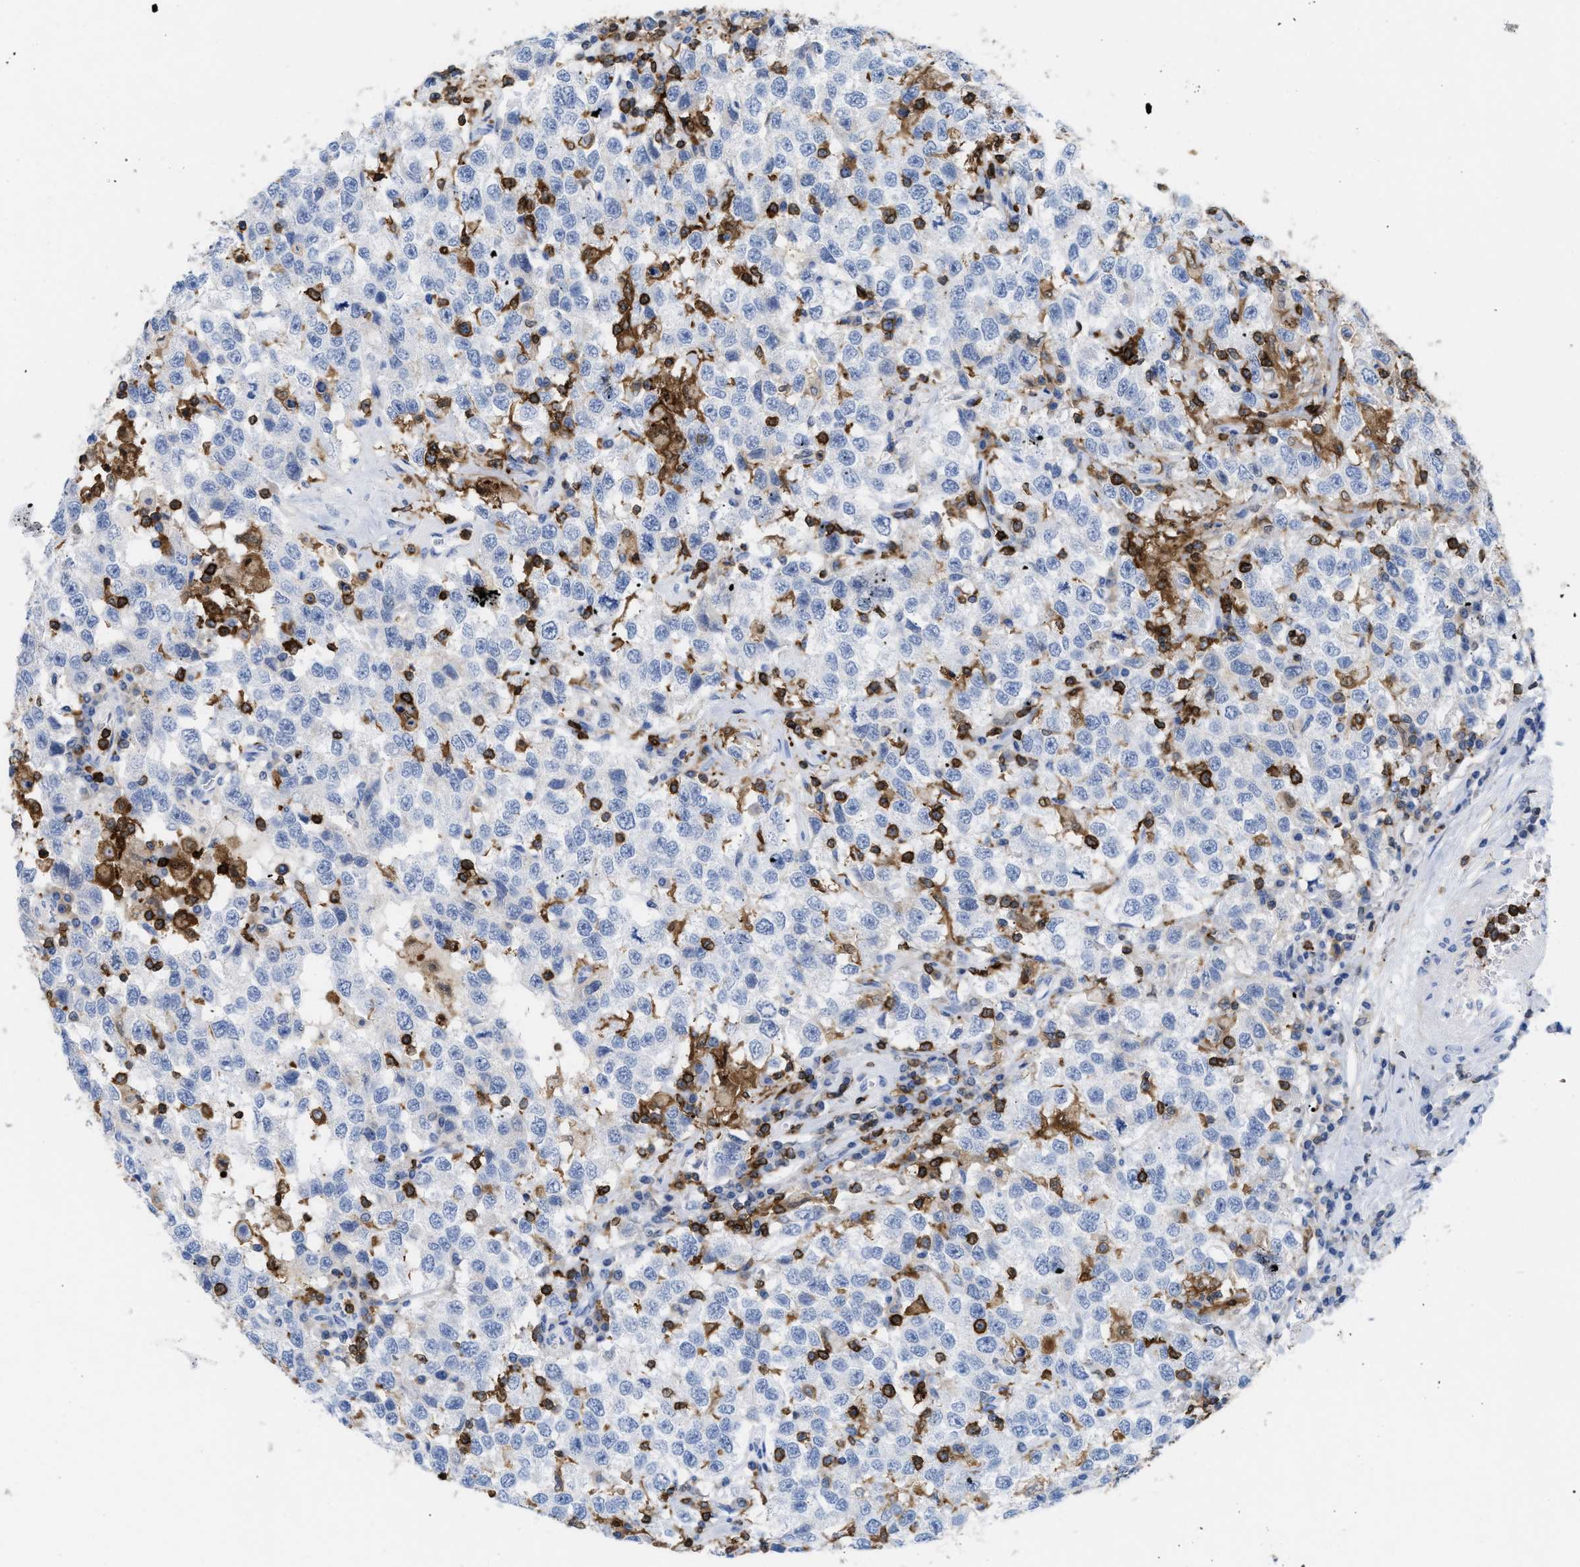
{"staining": {"intensity": "negative", "quantity": "none", "location": "none"}, "tissue": "testis cancer", "cell_type": "Tumor cells", "image_type": "cancer", "snomed": [{"axis": "morphology", "description": "Seminoma, NOS"}, {"axis": "topography", "description": "Testis"}], "caption": "High magnification brightfield microscopy of testis cancer stained with DAB (brown) and counterstained with hematoxylin (blue): tumor cells show no significant positivity.", "gene": "LCP1", "patient": {"sex": "male", "age": 41}}